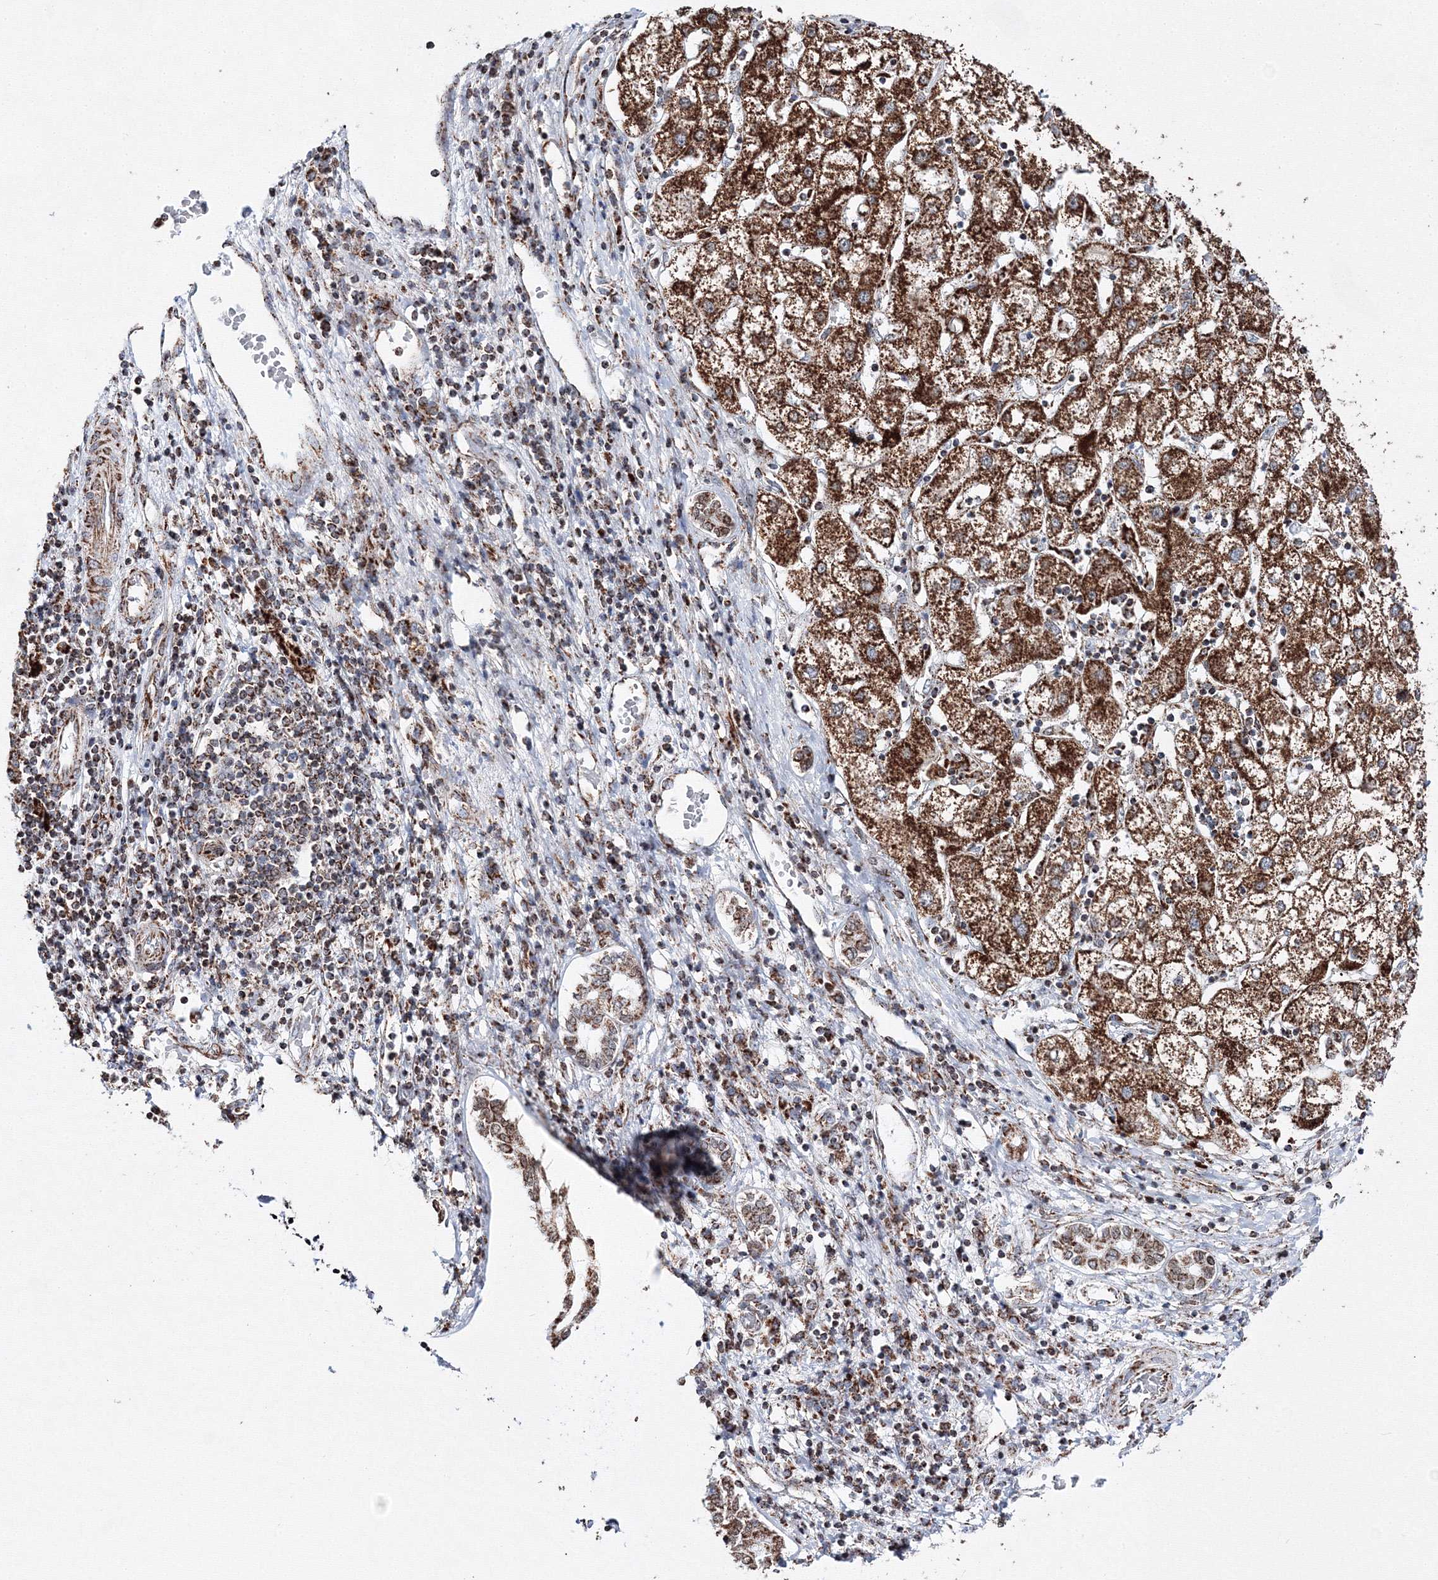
{"staining": {"intensity": "strong", "quantity": ">75%", "location": "cytoplasmic/membranous"}, "tissue": "liver cancer", "cell_type": "Tumor cells", "image_type": "cancer", "snomed": [{"axis": "morphology", "description": "Carcinoma, Hepatocellular, NOS"}, {"axis": "topography", "description": "Liver"}], "caption": "Human hepatocellular carcinoma (liver) stained with a protein marker displays strong staining in tumor cells.", "gene": "HADHB", "patient": {"sex": "male", "age": 65}}